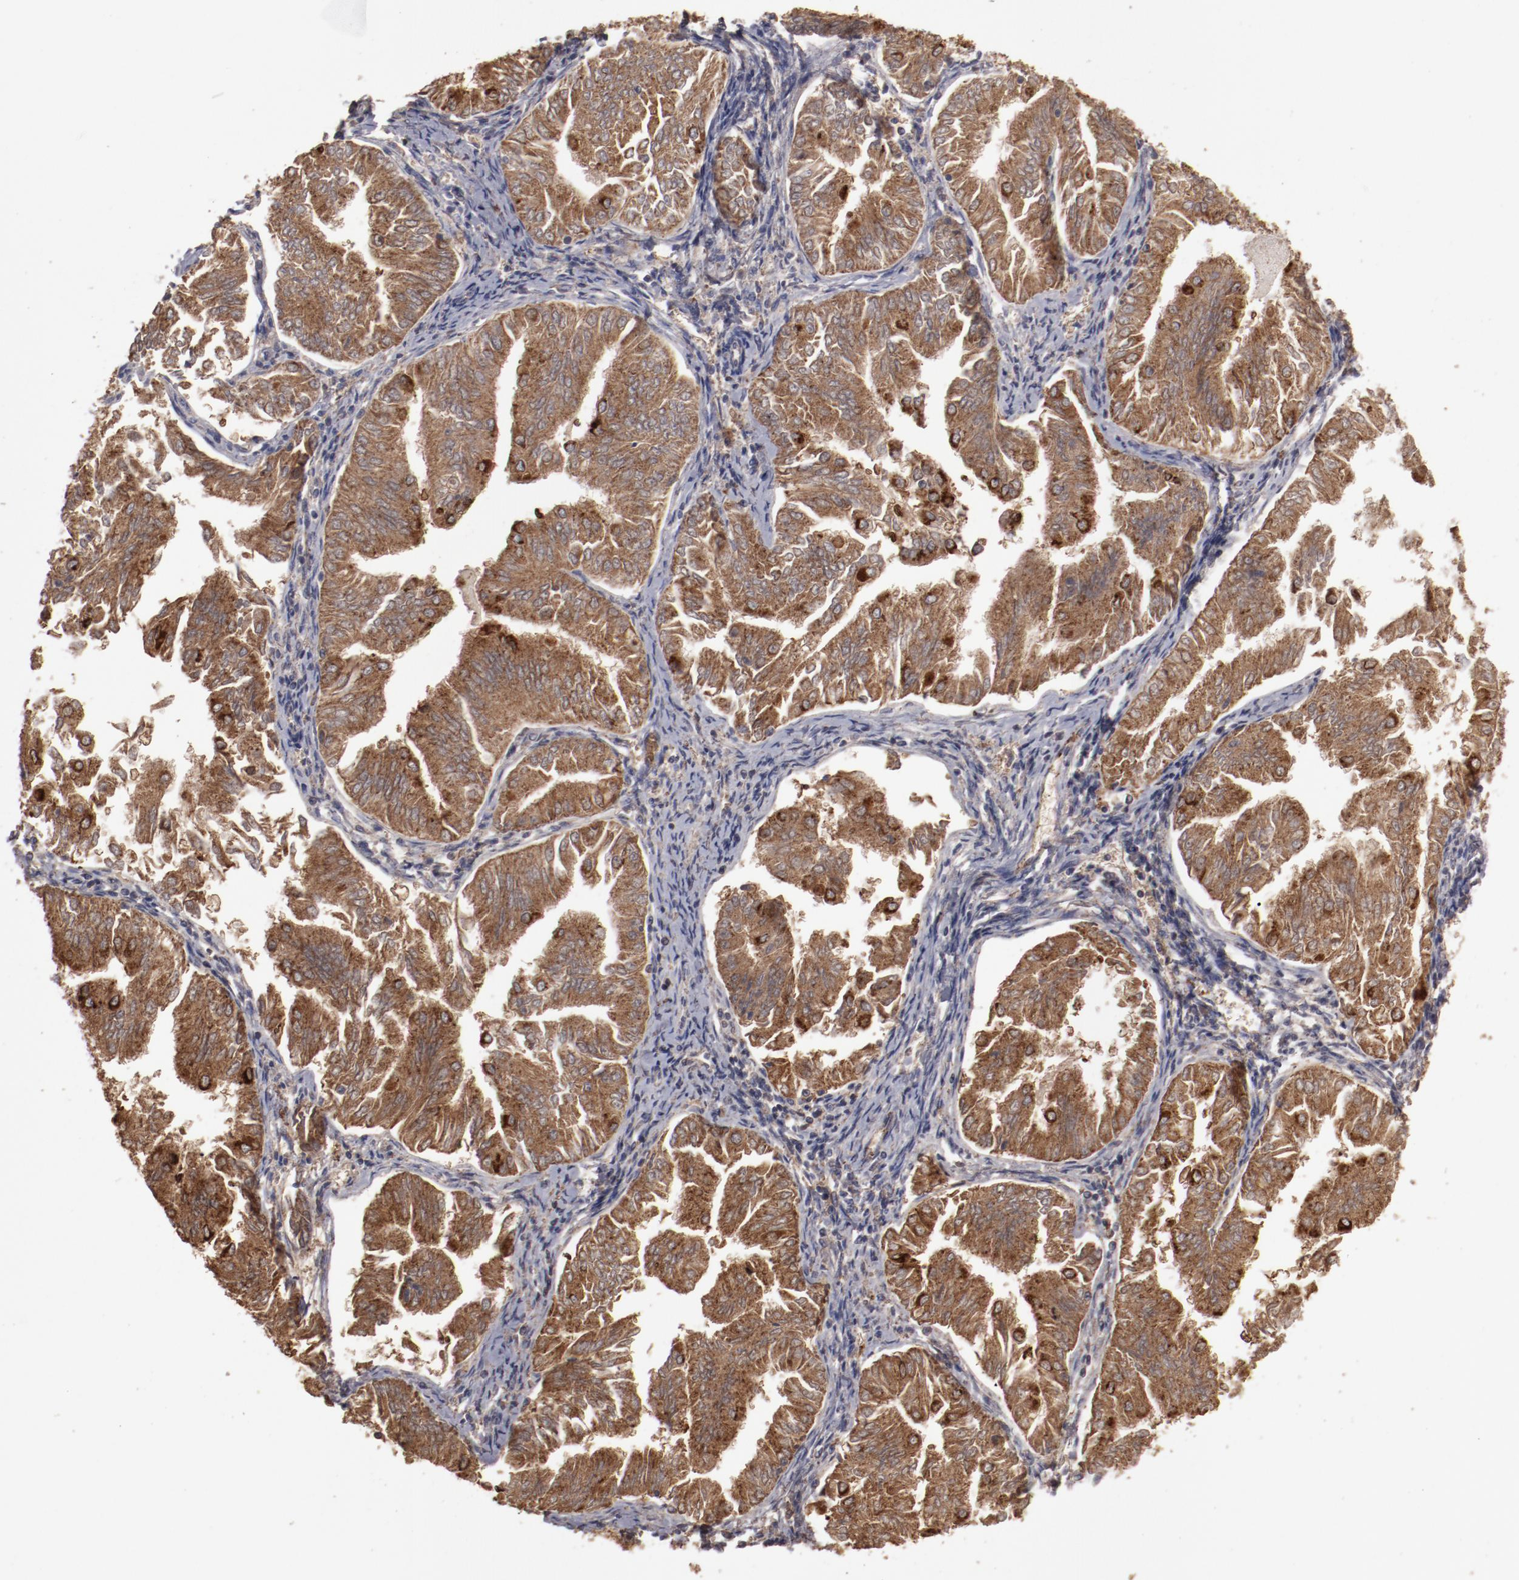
{"staining": {"intensity": "strong", "quantity": ">75%", "location": "cytoplasmic/membranous"}, "tissue": "endometrial cancer", "cell_type": "Tumor cells", "image_type": "cancer", "snomed": [{"axis": "morphology", "description": "Adenocarcinoma, NOS"}, {"axis": "topography", "description": "Endometrium"}], "caption": "Human endometrial cancer stained with a brown dye exhibits strong cytoplasmic/membranous positive positivity in about >75% of tumor cells.", "gene": "LRRC75B", "patient": {"sex": "female", "age": 53}}